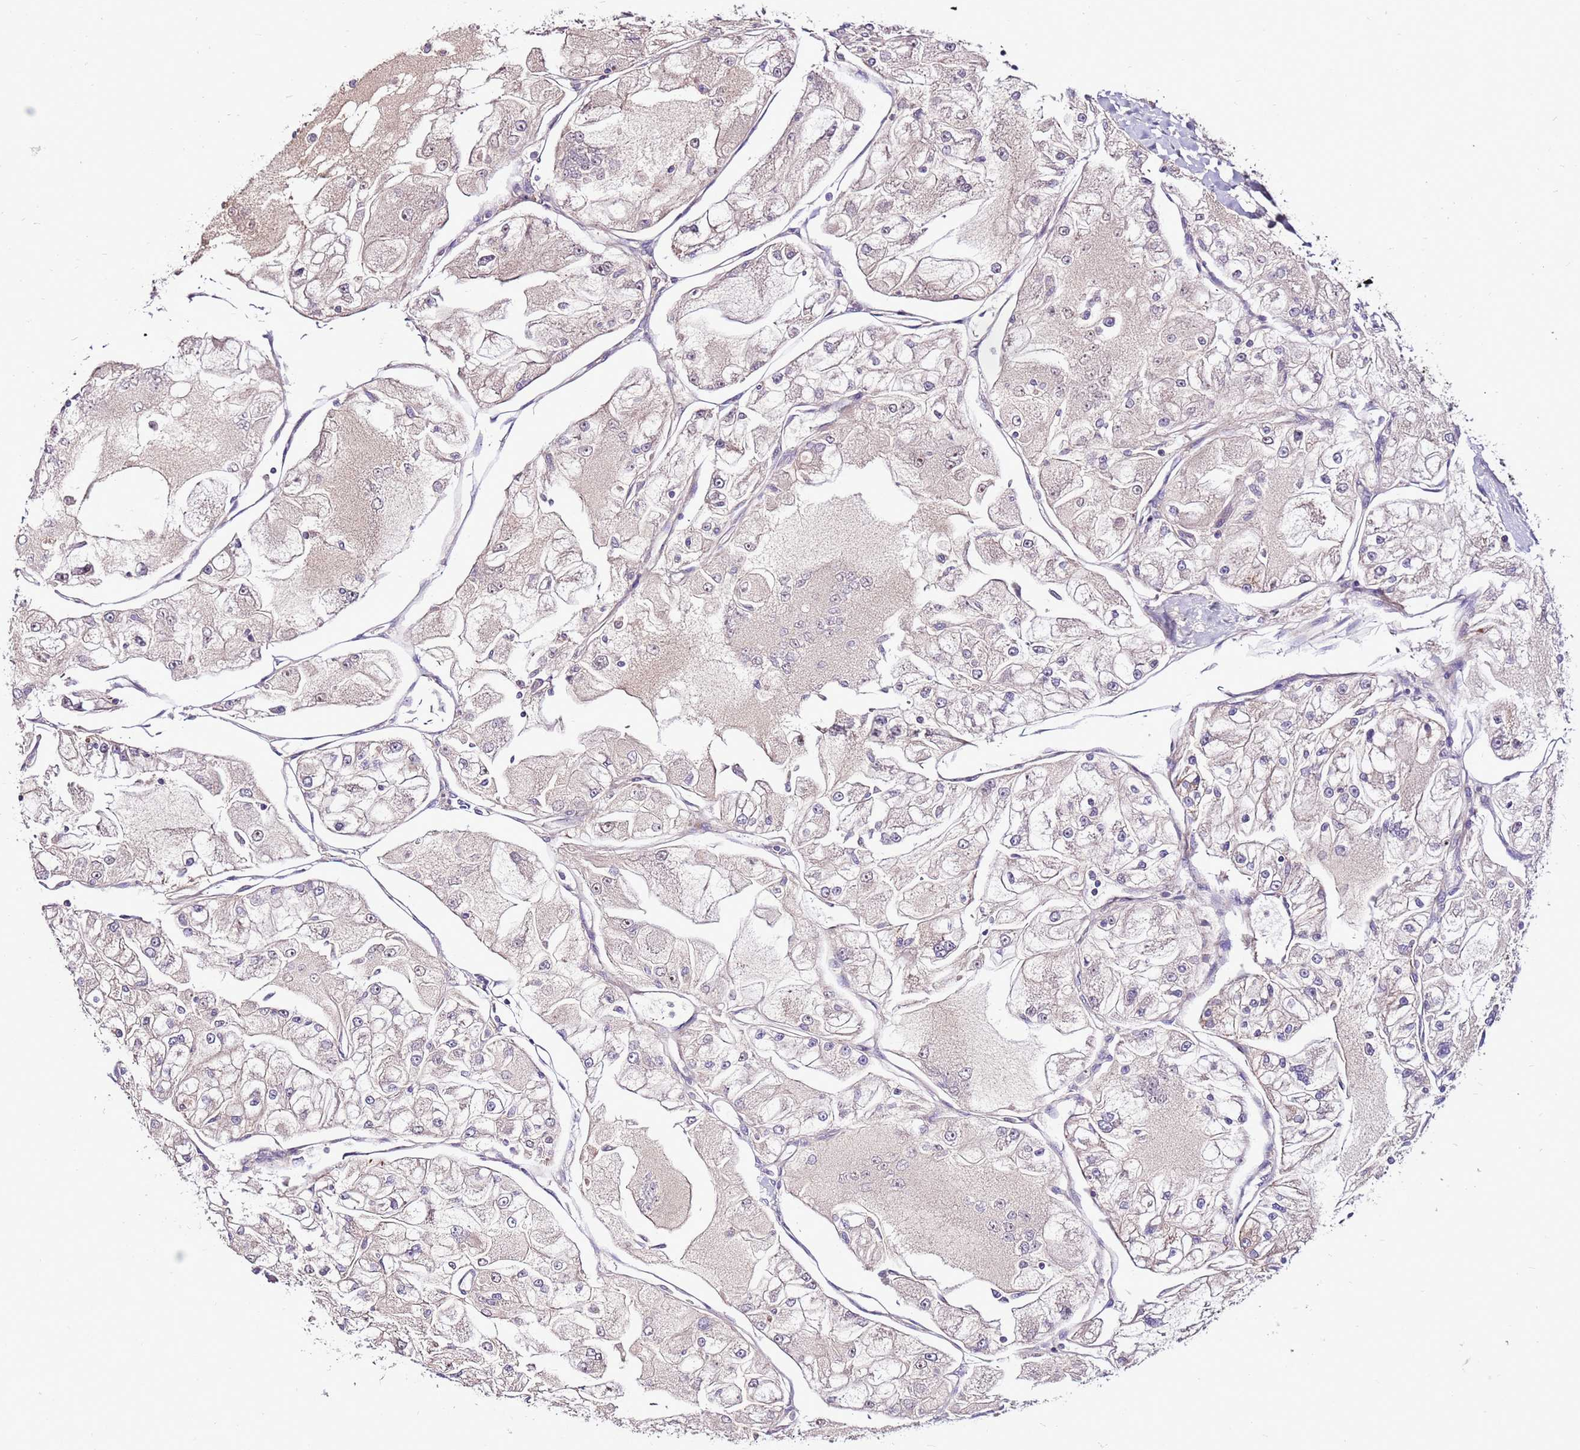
{"staining": {"intensity": "negative", "quantity": "none", "location": "none"}, "tissue": "renal cancer", "cell_type": "Tumor cells", "image_type": "cancer", "snomed": [{"axis": "morphology", "description": "Adenocarcinoma, NOS"}, {"axis": "topography", "description": "Kidney"}], "caption": "This histopathology image is of renal adenocarcinoma stained with immunohistochemistry (IHC) to label a protein in brown with the nuclei are counter-stained blue. There is no staining in tumor cells.", "gene": "SPSB3", "patient": {"sex": "female", "age": 72}}